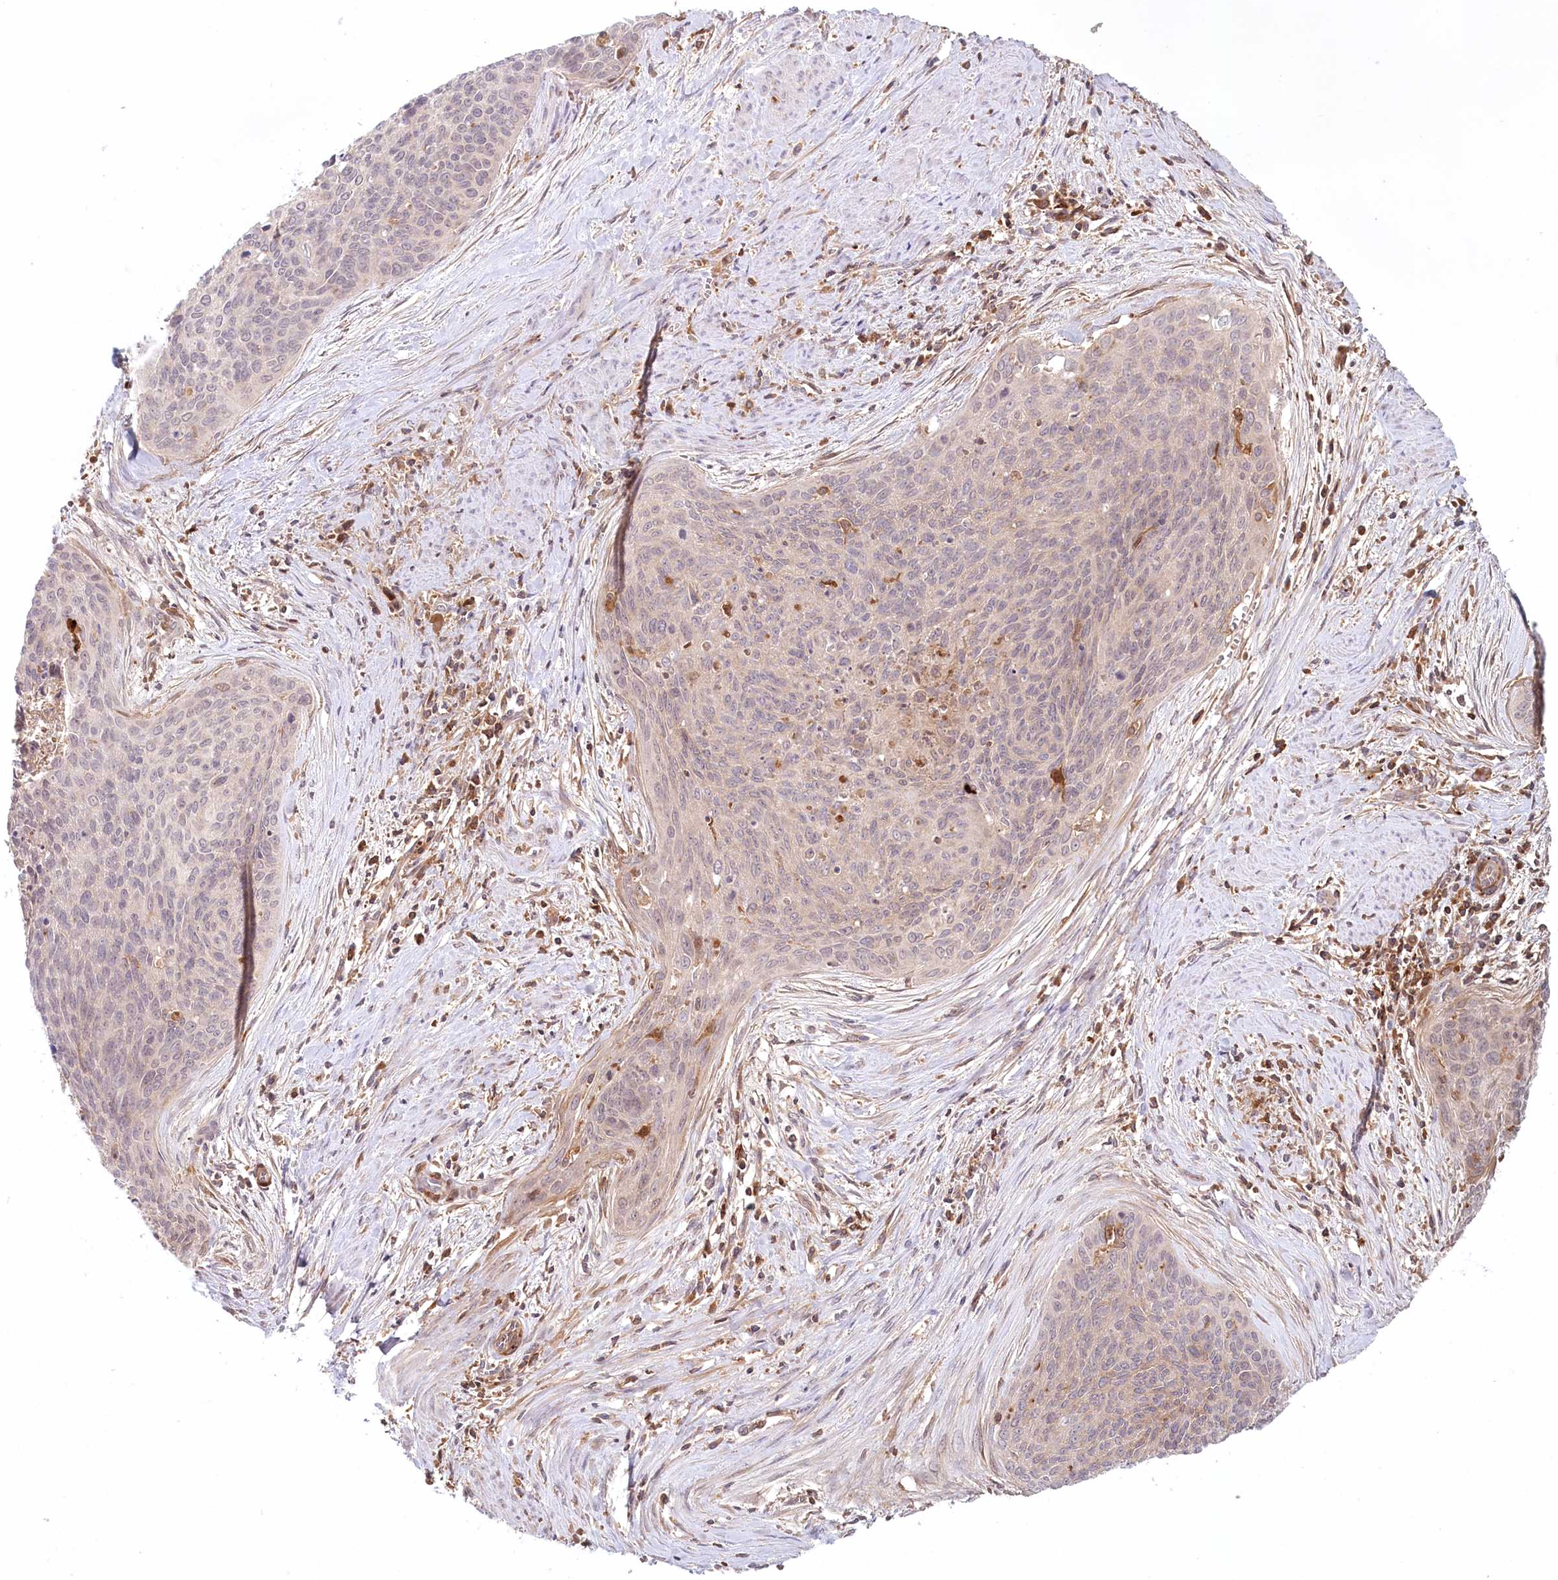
{"staining": {"intensity": "negative", "quantity": "none", "location": "none"}, "tissue": "cervical cancer", "cell_type": "Tumor cells", "image_type": "cancer", "snomed": [{"axis": "morphology", "description": "Squamous cell carcinoma, NOS"}, {"axis": "topography", "description": "Cervix"}], "caption": "IHC of human cervical cancer (squamous cell carcinoma) displays no staining in tumor cells.", "gene": "PSAPL1", "patient": {"sex": "female", "age": 55}}